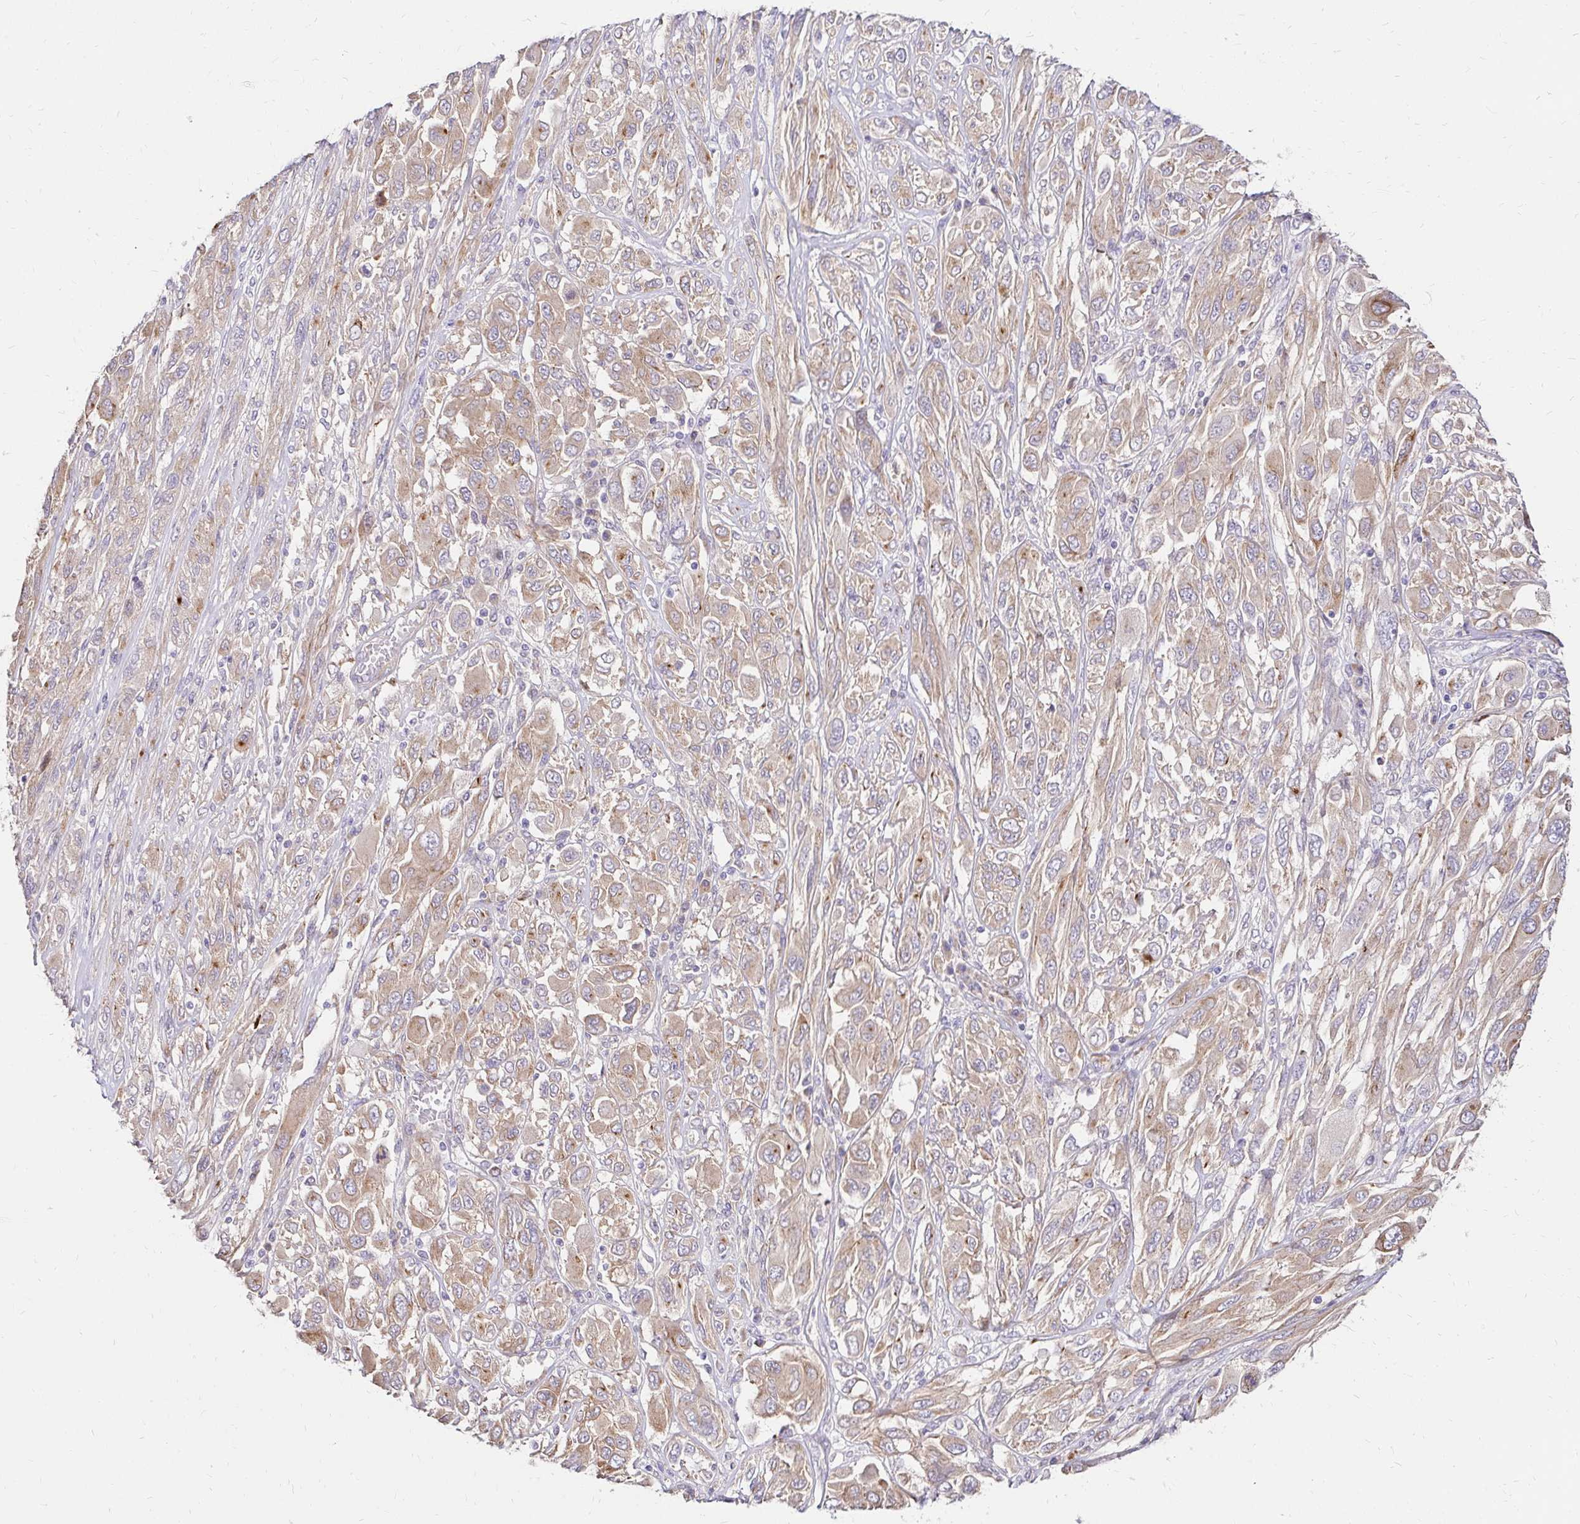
{"staining": {"intensity": "weak", "quantity": ">75%", "location": "cytoplasmic/membranous"}, "tissue": "melanoma", "cell_type": "Tumor cells", "image_type": "cancer", "snomed": [{"axis": "morphology", "description": "Malignant melanoma, NOS"}, {"axis": "topography", "description": "Skin"}], "caption": "Protein staining shows weak cytoplasmic/membranous positivity in approximately >75% of tumor cells in melanoma.", "gene": "PRIMA1", "patient": {"sex": "female", "age": 91}}